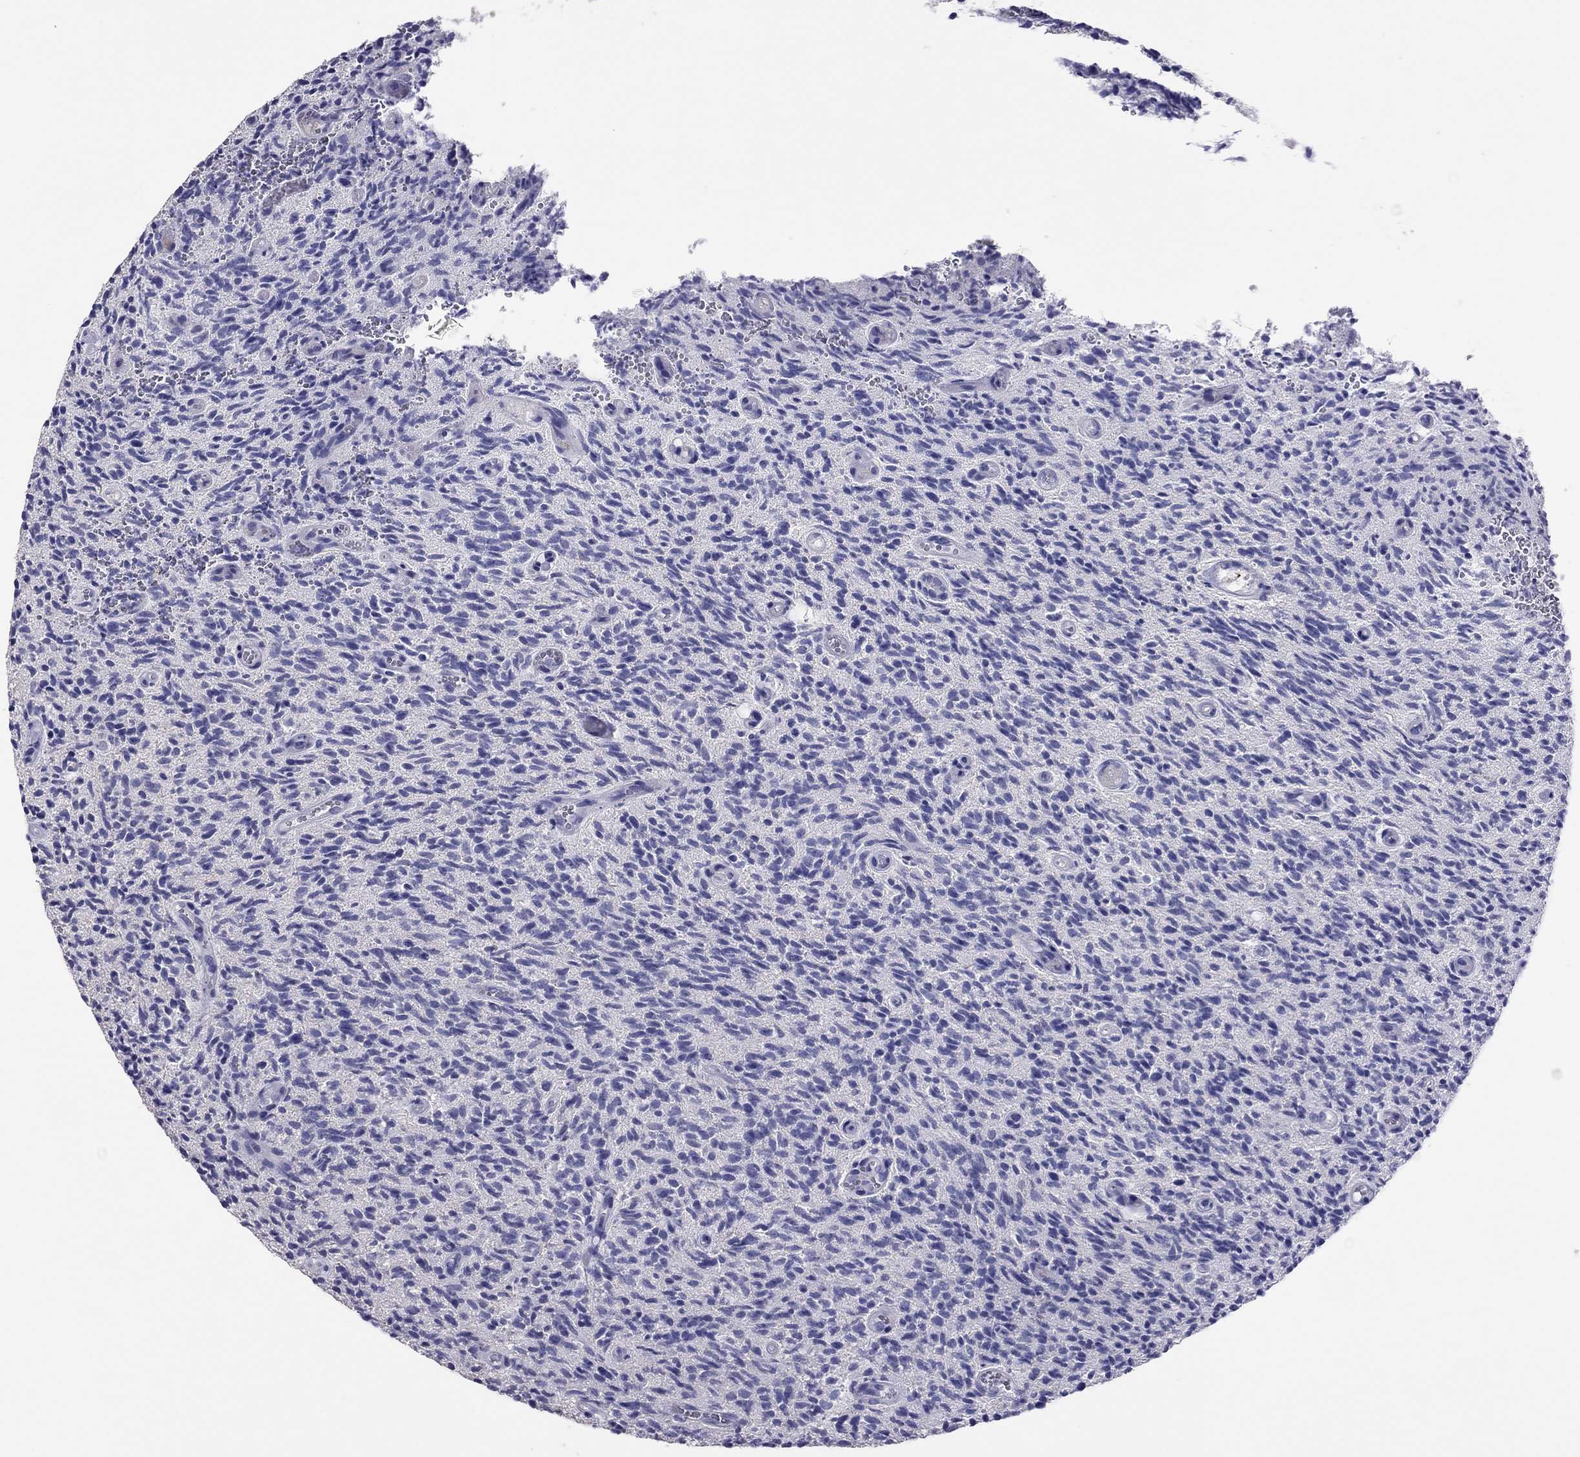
{"staining": {"intensity": "negative", "quantity": "none", "location": "none"}, "tissue": "glioma", "cell_type": "Tumor cells", "image_type": "cancer", "snomed": [{"axis": "morphology", "description": "Glioma, malignant, High grade"}, {"axis": "topography", "description": "Brain"}], "caption": "Micrograph shows no protein staining in tumor cells of glioma tissue.", "gene": "CALHM1", "patient": {"sex": "male", "age": 64}}